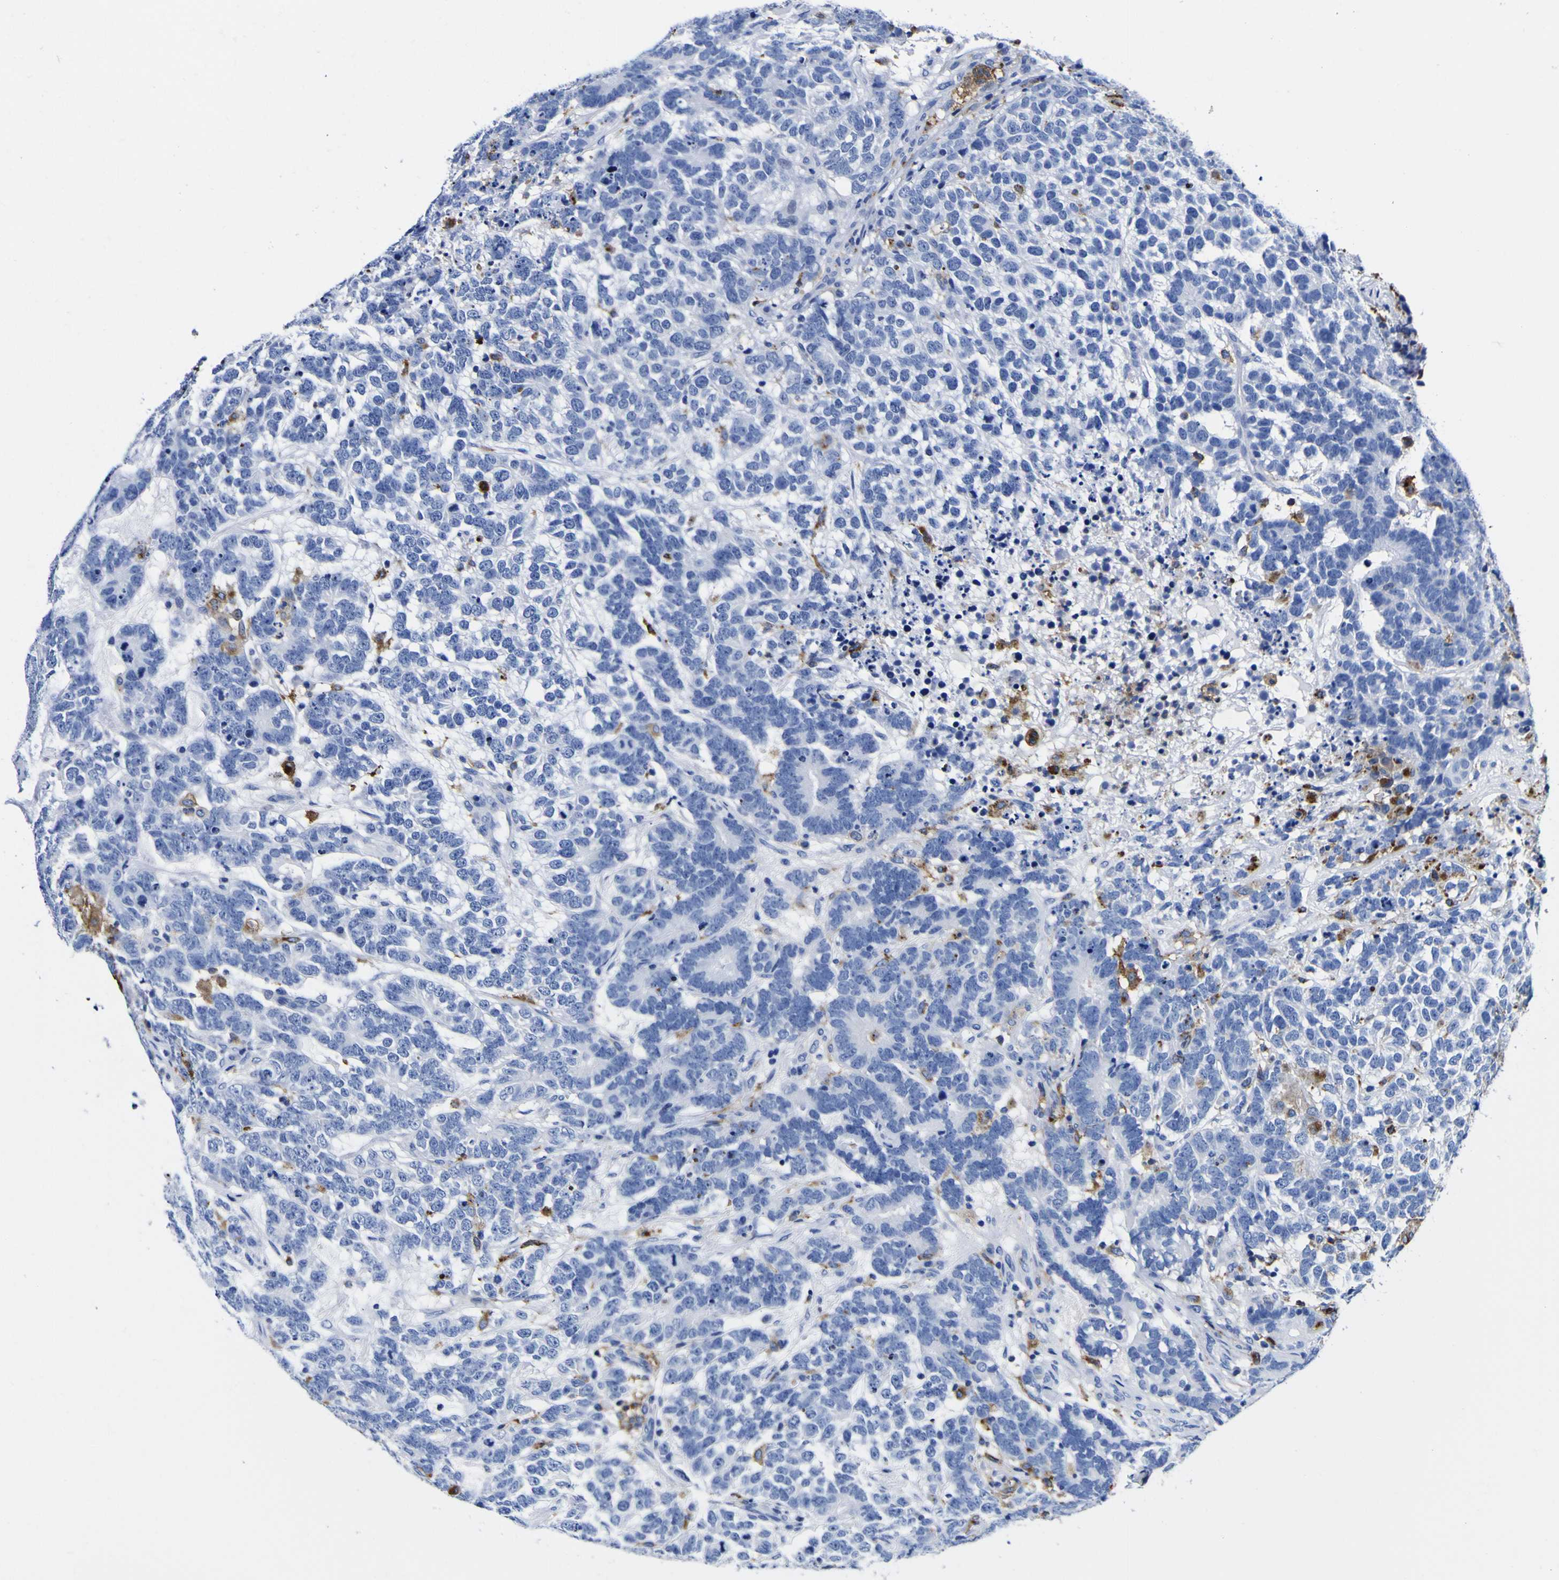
{"staining": {"intensity": "moderate", "quantity": "<25%", "location": "cytoplasmic/membranous"}, "tissue": "testis cancer", "cell_type": "Tumor cells", "image_type": "cancer", "snomed": [{"axis": "morphology", "description": "Carcinoma, Embryonal, NOS"}, {"axis": "topography", "description": "Testis"}], "caption": "Testis embryonal carcinoma stained with a brown dye shows moderate cytoplasmic/membranous positive staining in about <25% of tumor cells.", "gene": "HLA-DQA1", "patient": {"sex": "male", "age": 26}}